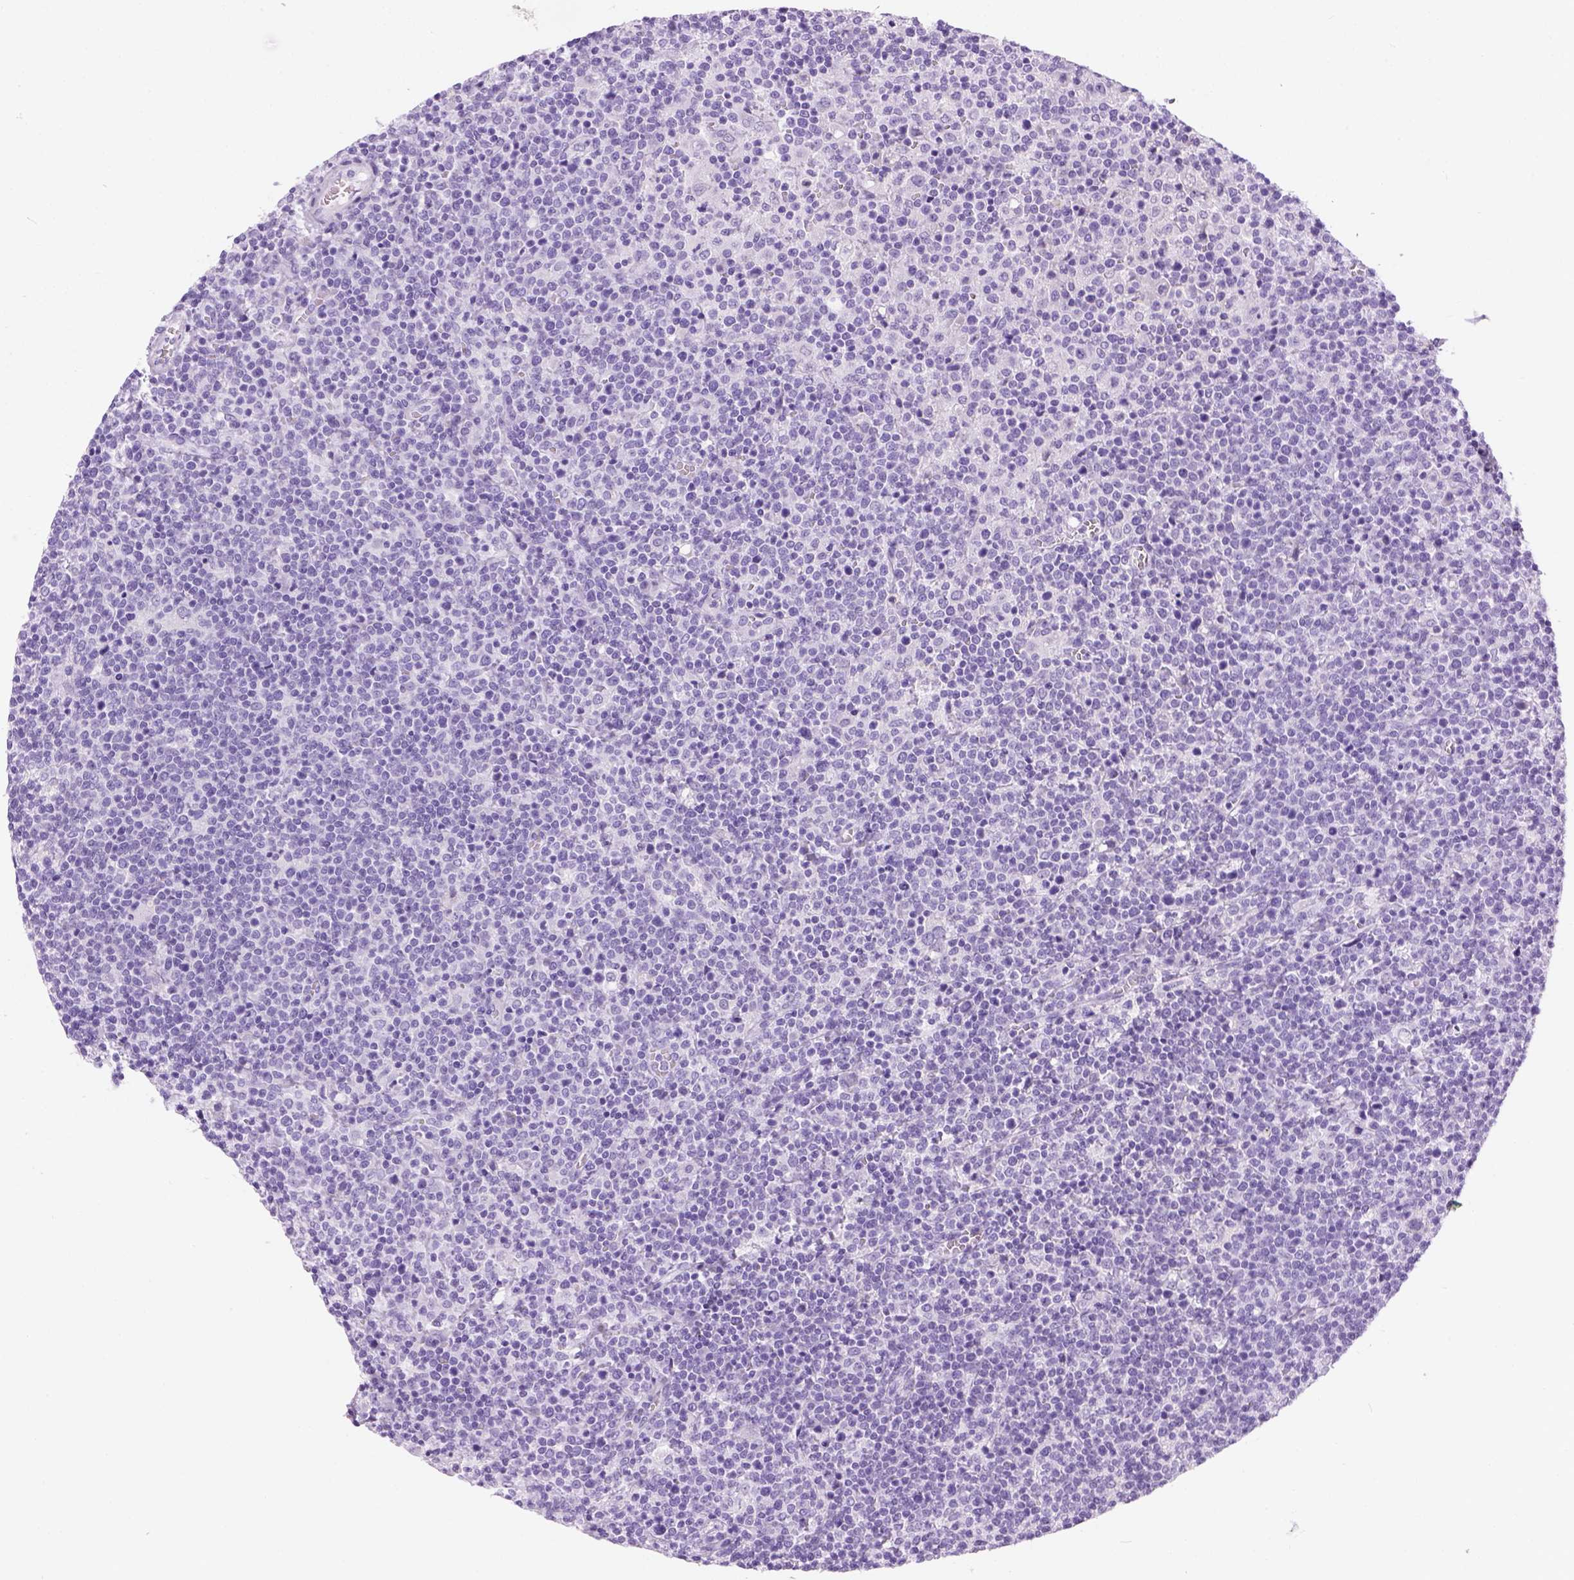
{"staining": {"intensity": "negative", "quantity": "none", "location": "none"}, "tissue": "lymphoma", "cell_type": "Tumor cells", "image_type": "cancer", "snomed": [{"axis": "morphology", "description": "Malignant lymphoma, non-Hodgkin's type, High grade"}, {"axis": "topography", "description": "Lymph node"}], "caption": "Tumor cells show no significant protein expression in malignant lymphoma, non-Hodgkin's type (high-grade). The staining is performed using DAB (3,3'-diaminobenzidine) brown chromogen with nuclei counter-stained in using hematoxylin.", "gene": "TMEM38A", "patient": {"sex": "male", "age": 61}}